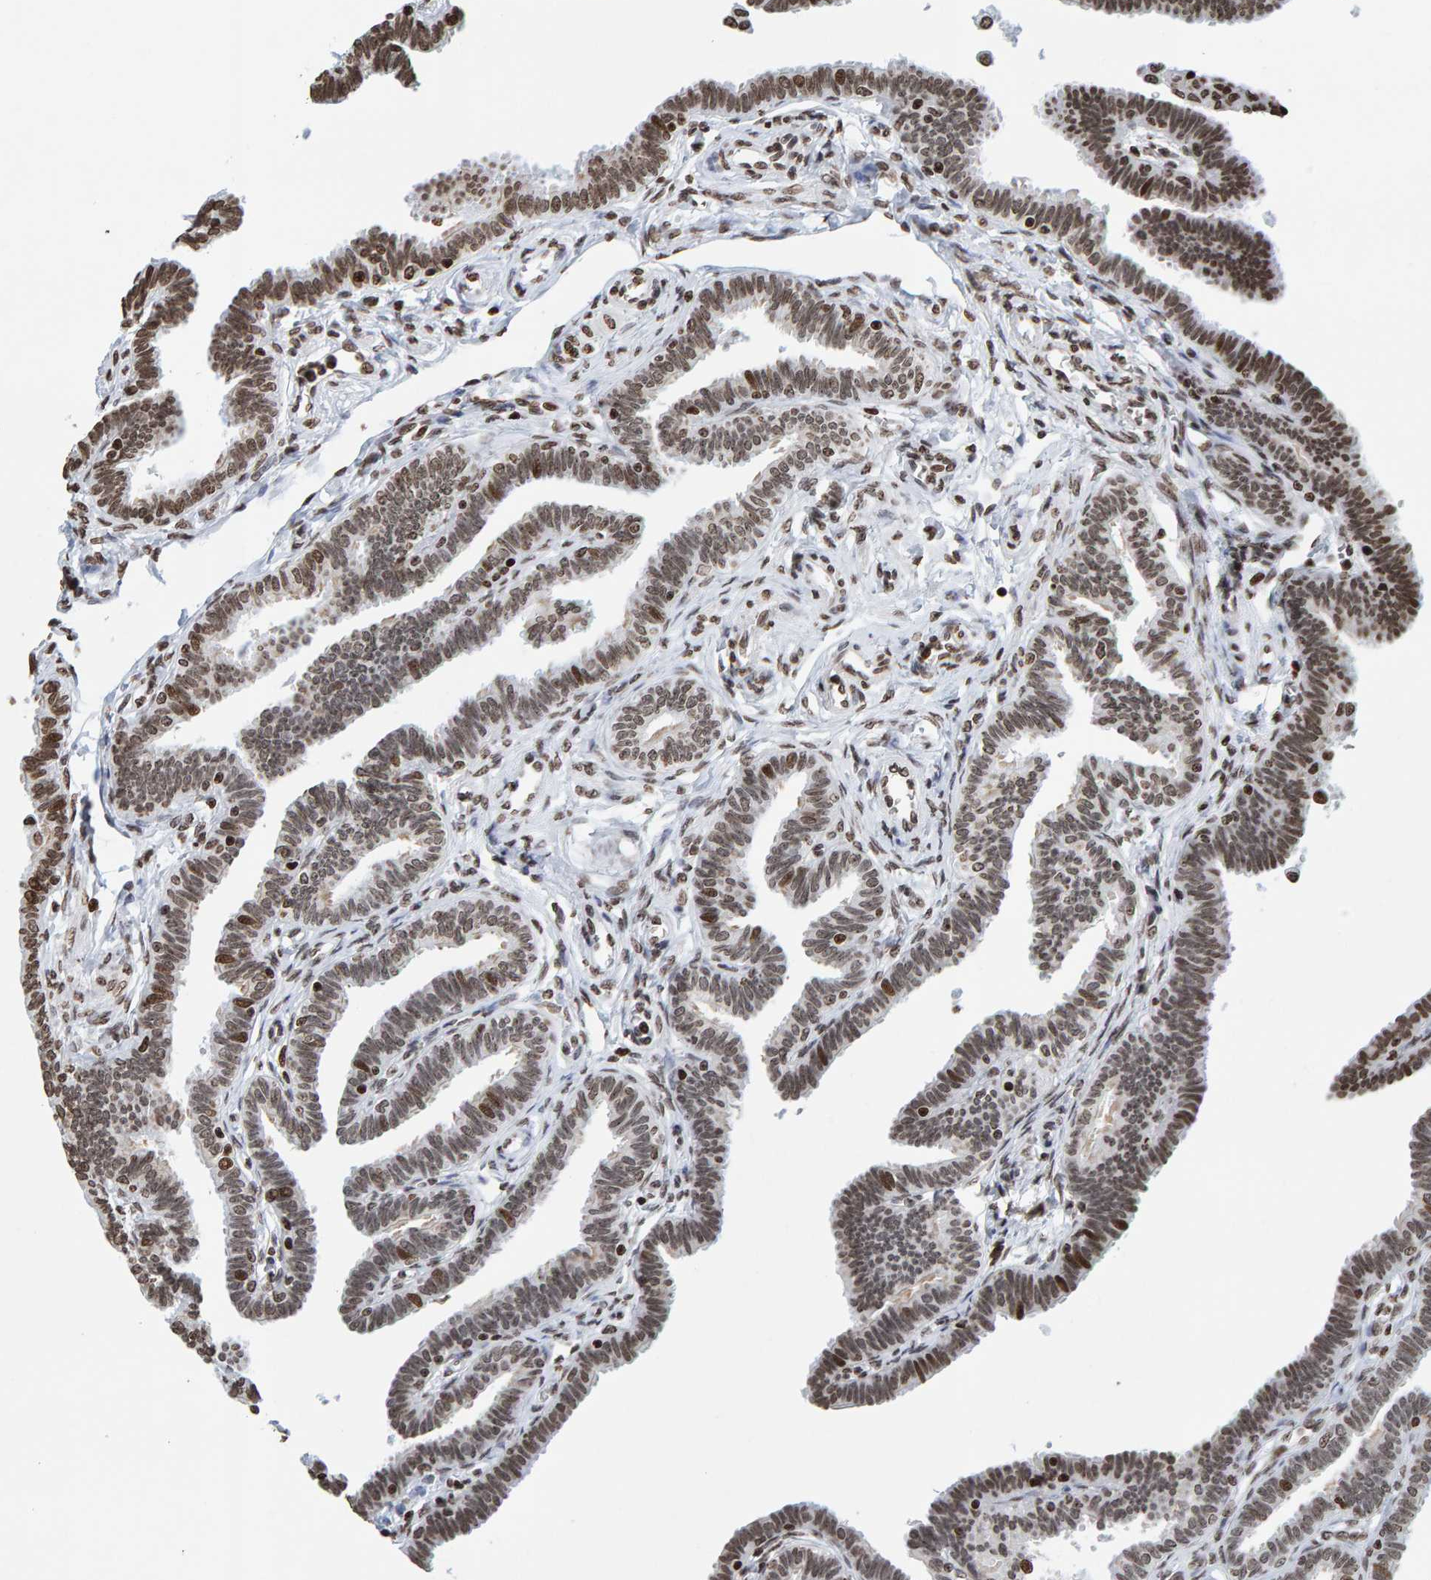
{"staining": {"intensity": "strong", "quantity": ">75%", "location": "nuclear"}, "tissue": "fallopian tube", "cell_type": "Glandular cells", "image_type": "normal", "snomed": [{"axis": "morphology", "description": "Normal tissue, NOS"}, {"axis": "topography", "description": "Fallopian tube"}, {"axis": "topography", "description": "Ovary"}], "caption": "IHC micrograph of normal fallopian tube: fallopian tube stained using IHC shows high levels of strong protein expression localized specifically in the nuclear of glandular cells, appearing as a nuclear brown color.", "gene": "BRF2", "patient": {"sex": "female", "age": 23}}